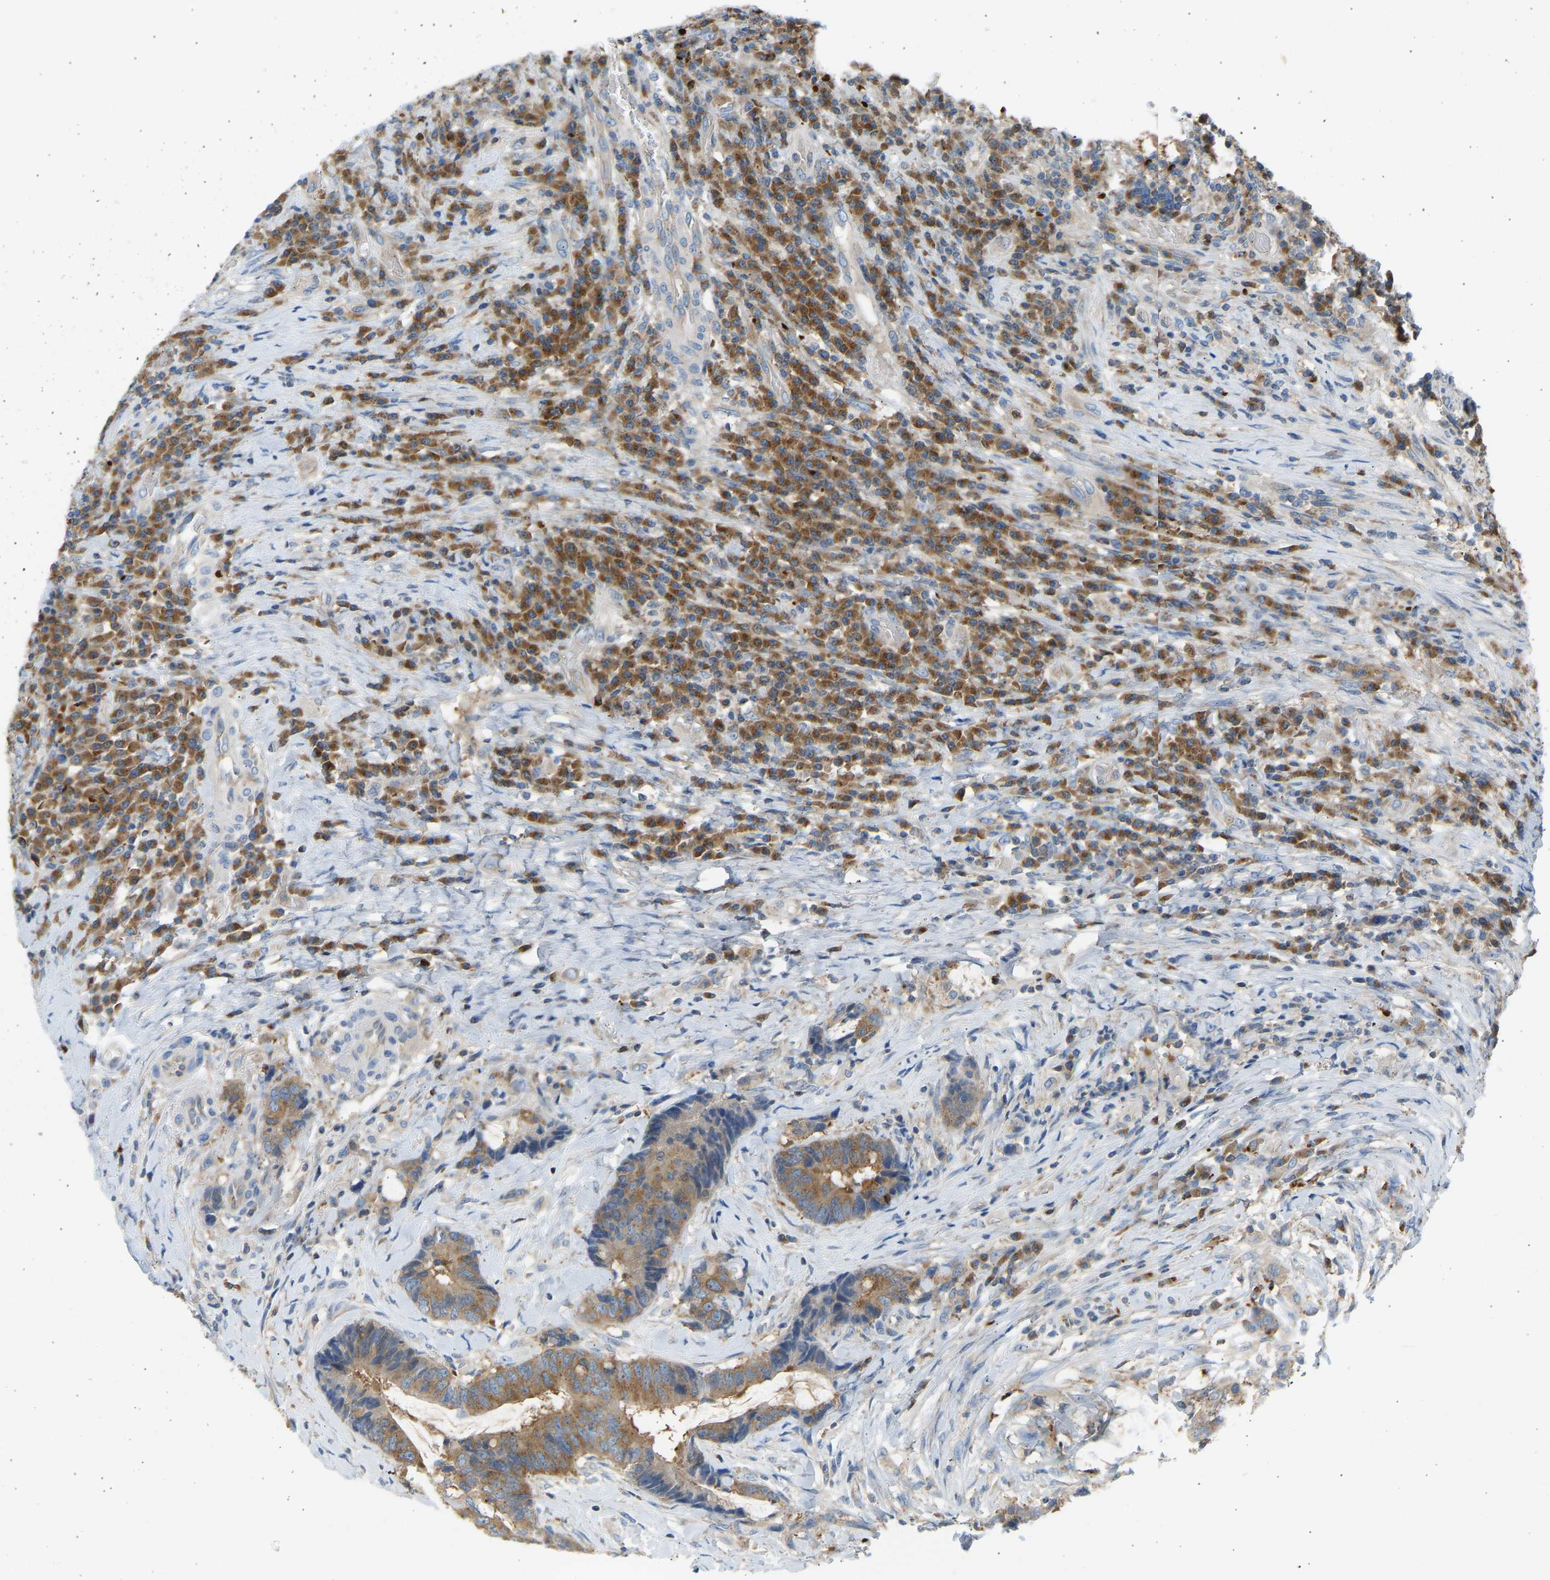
{"staining": {"intensity": "moderate", "quantity": ">75%", "location": "cytoplasmic/membranous"}, "tissue": "colorectal cancer", "cell_type": "Tumor cells", "image_type": "cancer", "snomed": [{"axis": "morphology", "description": "Adenocarcinoma, NOS"}, {"axis": "topography", "description": "Rectum"}, {"axis": "topography", "description": "Anal"}], "caption": "Colorectal adenocarcinoma stained for a protein (brown) shows moderate cytoplasmic/membranous positive expression in about >75% of tumor cells.", "gene": "TRIM50", "patient": {"sex": "female", "age": 89}}